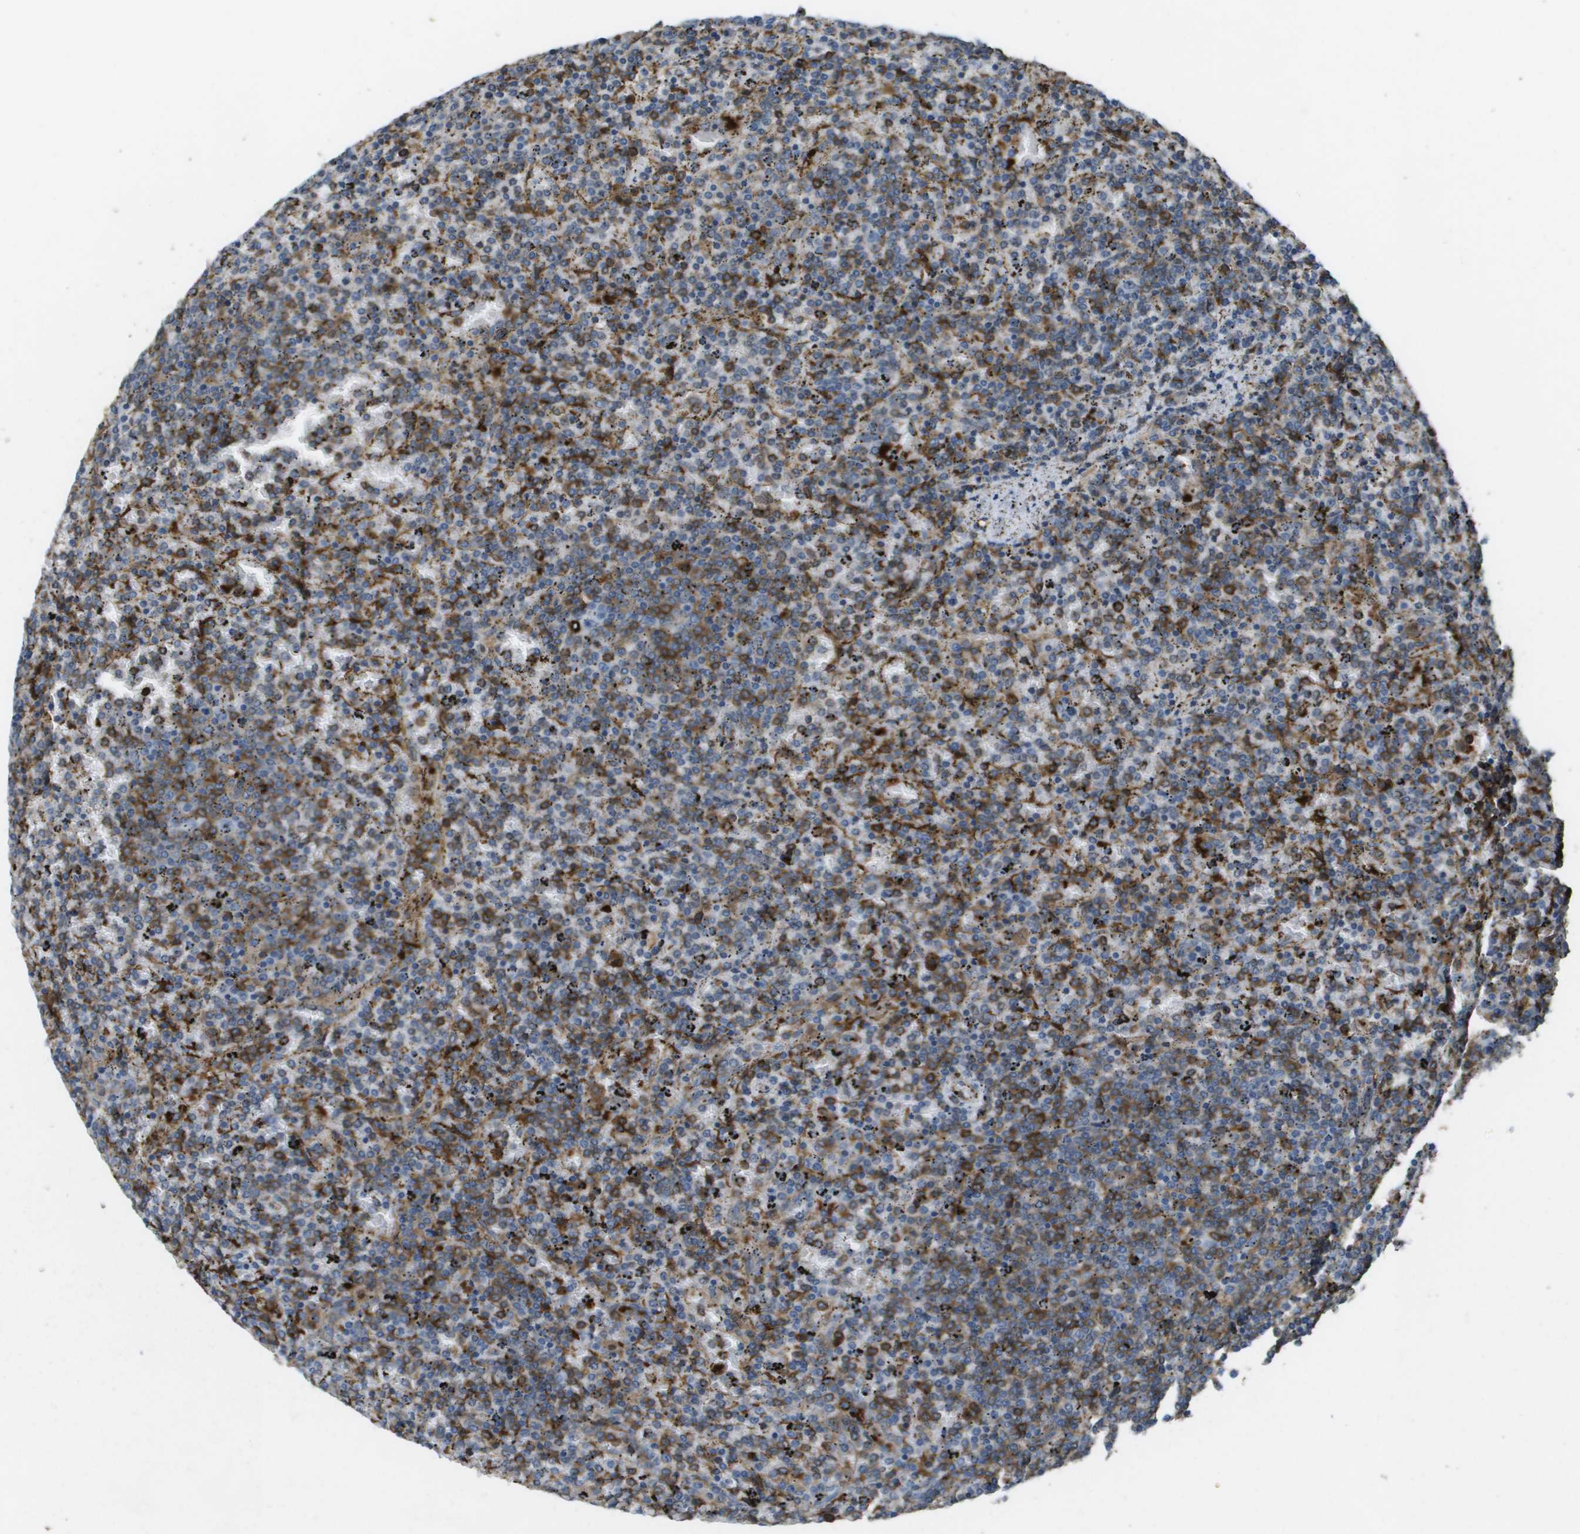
{"staining": {"intensity": "negative", "quantity": "none", "location": "none"}, "tissue": "lymphoma", "cell_type": "Tumor cells", "image_type": "cancer", "snomed": [{"axis": "morphology", "description": "Malignant lymphoma, non-Hodgkin's type, Low grade"}, {"axis": "topography", "description": "Spleen"}], "caption": "Tumor cells show no significant expression in lymphoma. (DAB (3,3'-diaminobenzidine) IHC with hematoxylin counter stain).", "gene": "CORO1B", "patient": {"sex": "female", "age": 77}}